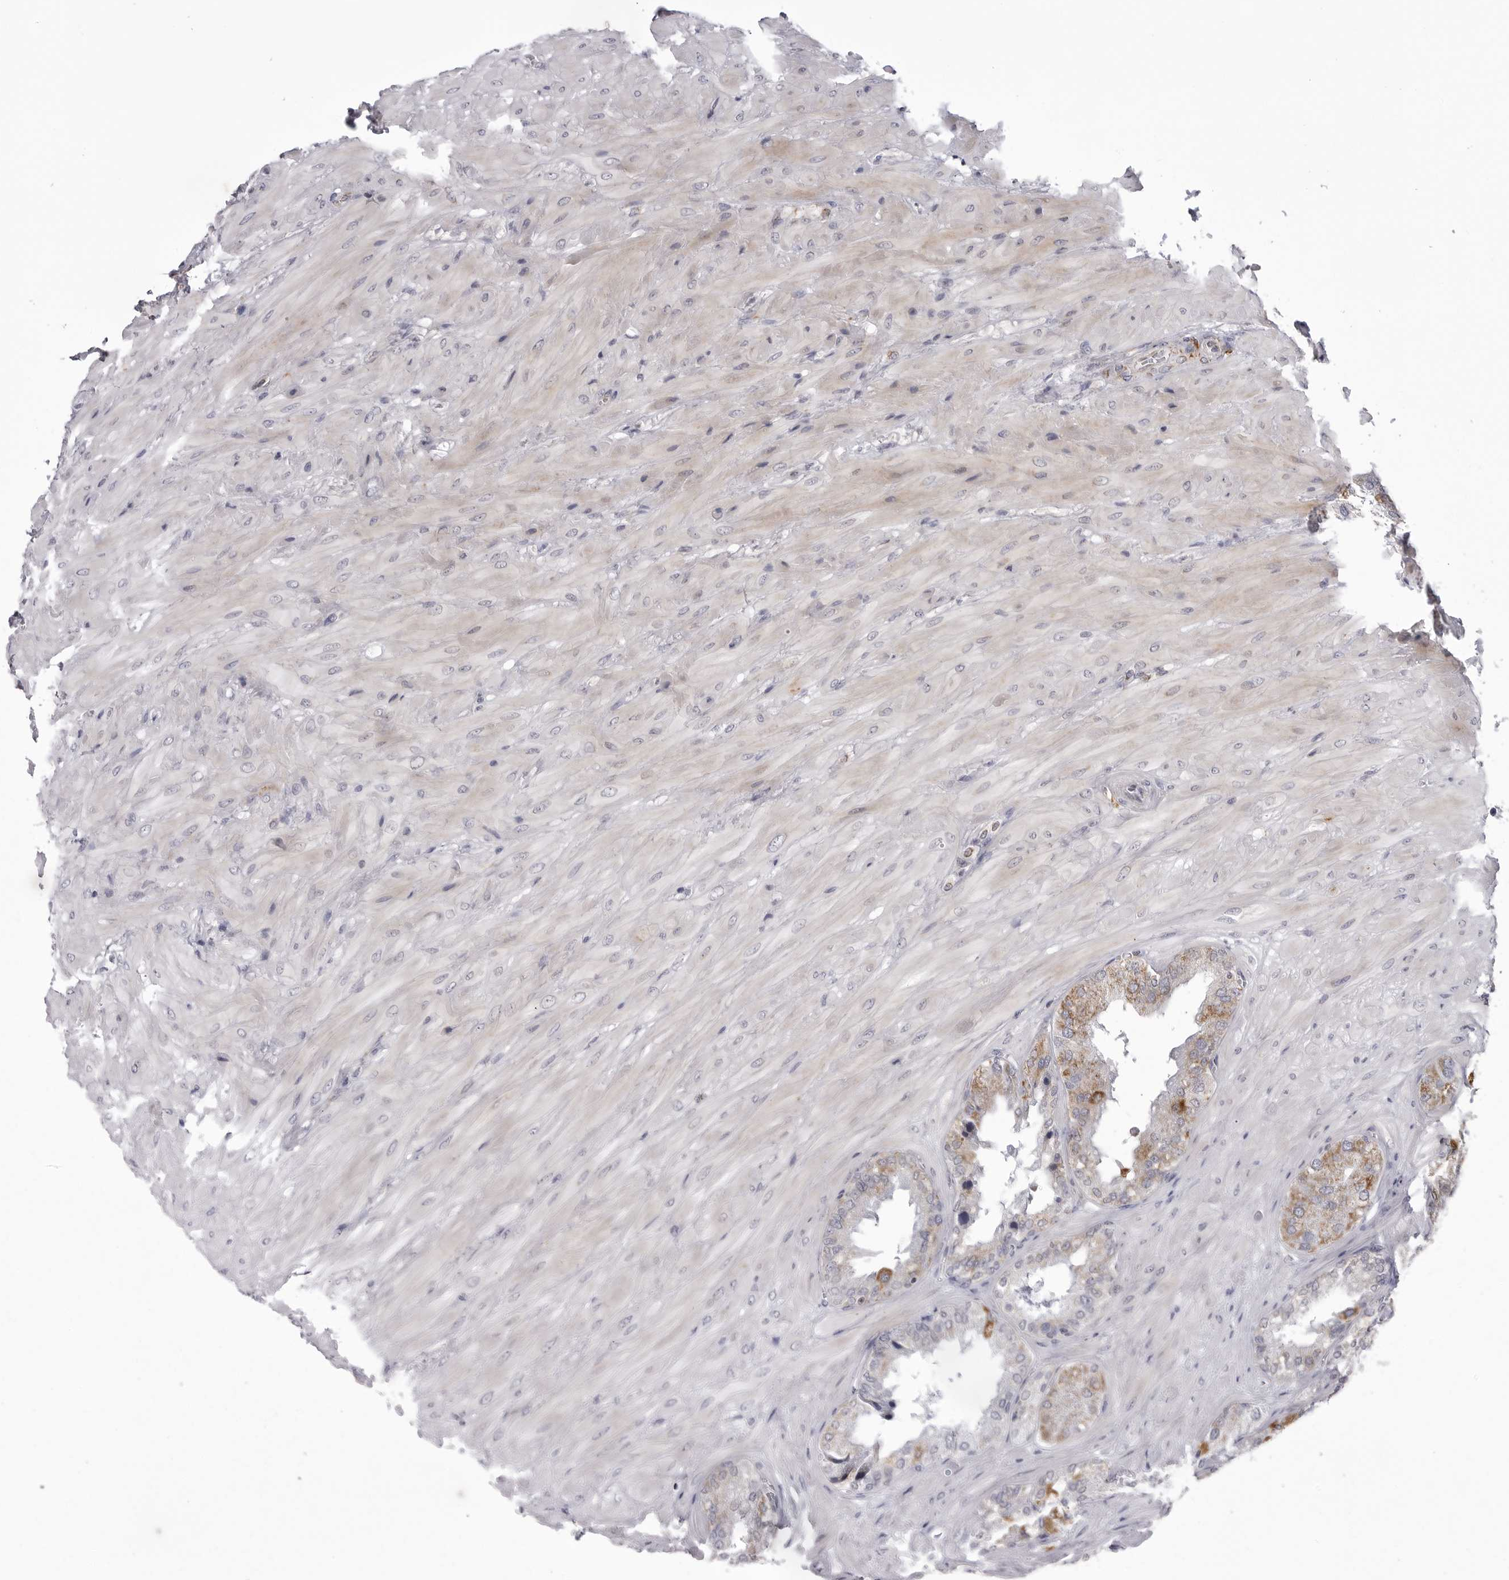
{"staining": {"intensity": "moderate", "quantity": "<25%", "location": "cytoplasmic/membranous"}, "tissue": "seminal vesicle", "cell_type": "Glandular cells", "image_type": "normal", "snomed": [{"axis": "morphology", "description": "Normal tissue, NOS"}, {"axis": "topography", "description": "Prostate"}, {"axis": "topography", "description": "Seminal veicle"}], "caption": "Protein staining shows moderate cytoplasmic/membranous positivity in about <25% of glandular cells in unremarkable seminal vesicle. The staining was performed using DAB (3,3'-diaminobenzidine), with brown indicating positive protein expression. Nuclei are stained blue with hematoxylin.", "gene": "TUFM", "patient": {"sex": "male", "age": 51}}